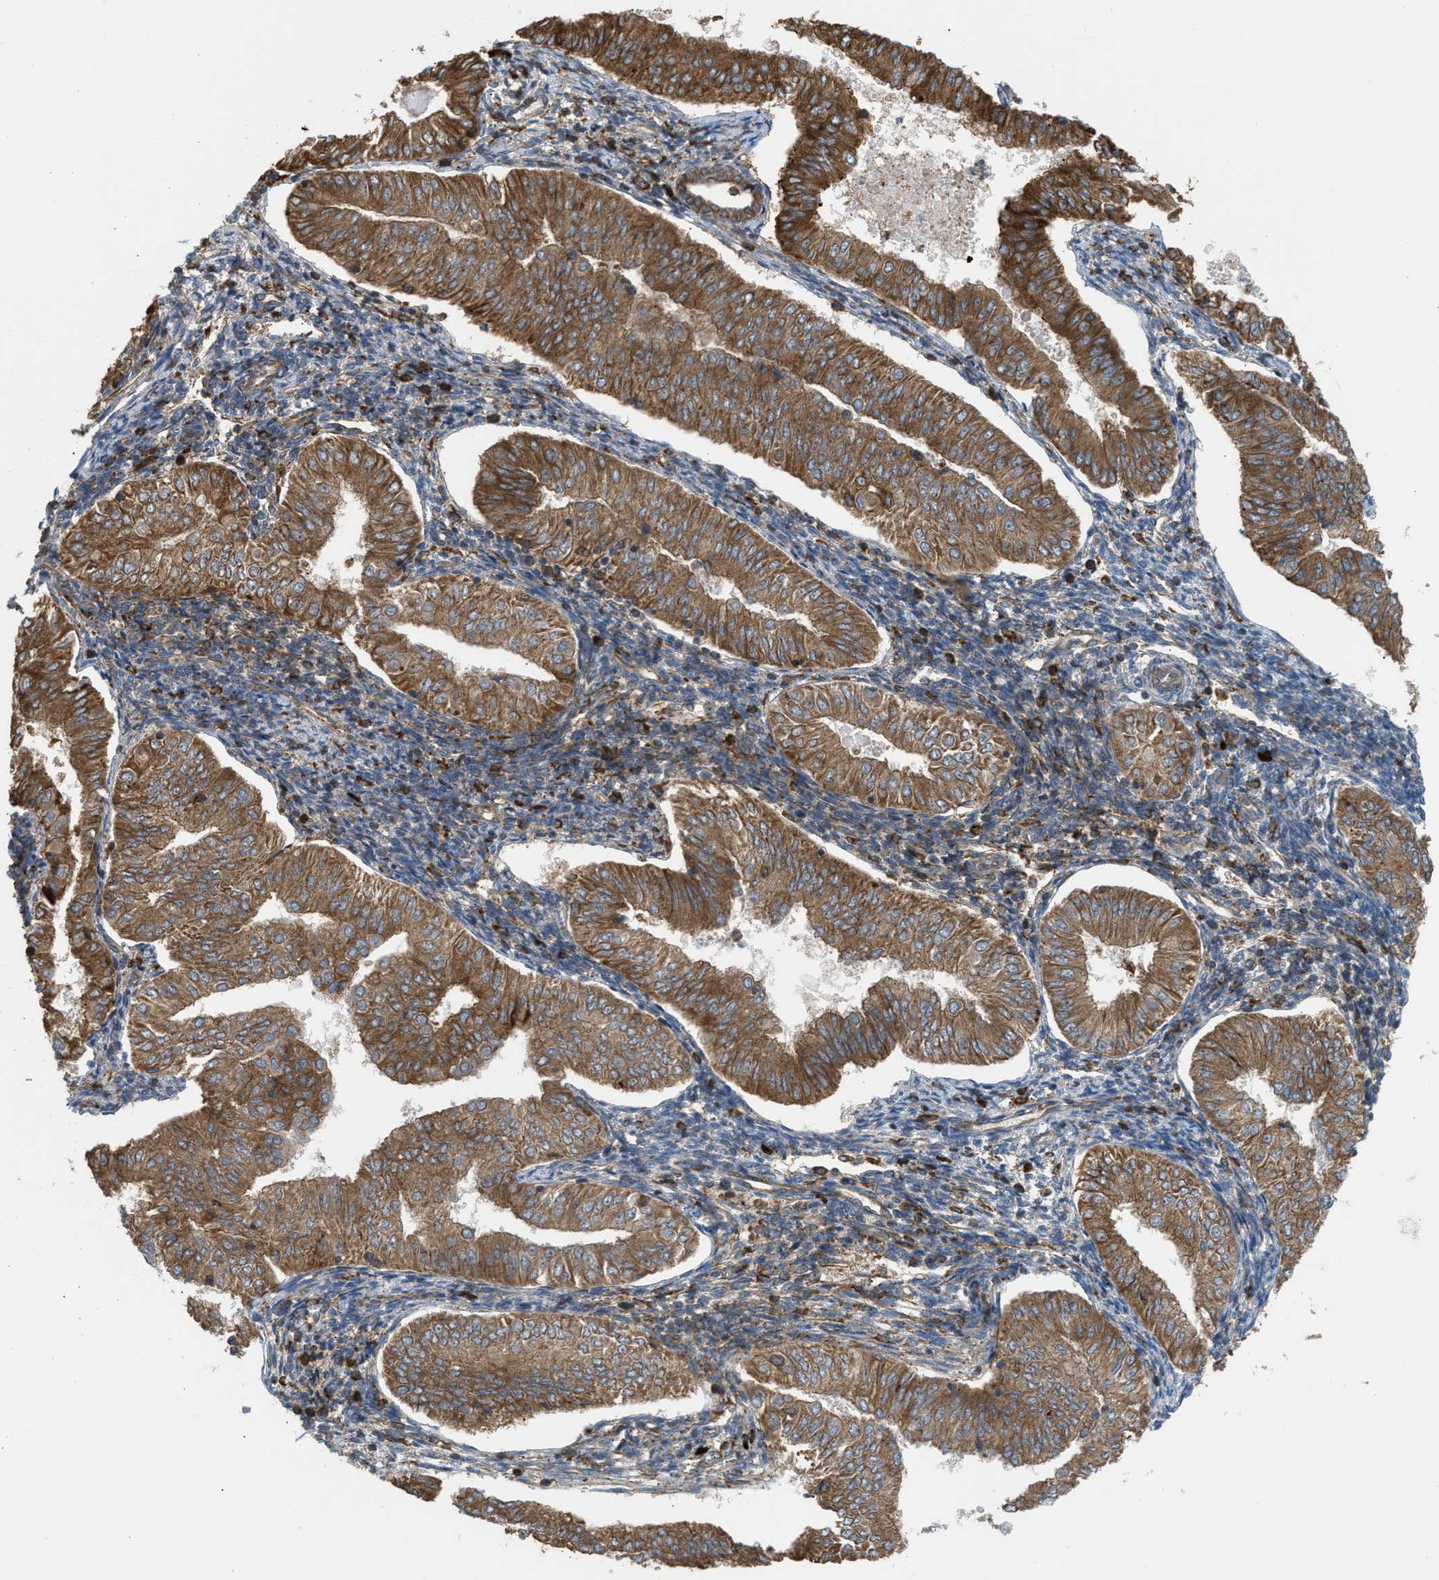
{"staining": {"intensity": "strong", "quantity": ">75%", "location": "cytoplasmic/membranous"}, "tissue": "endometrial cancer", "cell_type": "Tumor cells", "image_type": "cancer", "snomed": [{"axis": "morphology", "description": "Normal tissue, NOS"}, {"axis": "morphology", "description": "Adenocarcinoma, NOS"}, {"axis": "topography", "description": "Endometrium"}], "caption": "Immunohistochemistry staining of endometrial cancer, which shows high levels of strong cytoplasmic/membranous positivity in about >75% of tumor cells indicating strong cytoplasmic/membranous protein expression. The staining was performed using DAB (3,3'-diaminobenzidine) (brown) for protein detection and nuclei were counterstained in hematoxylin (blue).", "gene": "BAIAP2L1", "patient": {"sex": "female", "age": 53}}